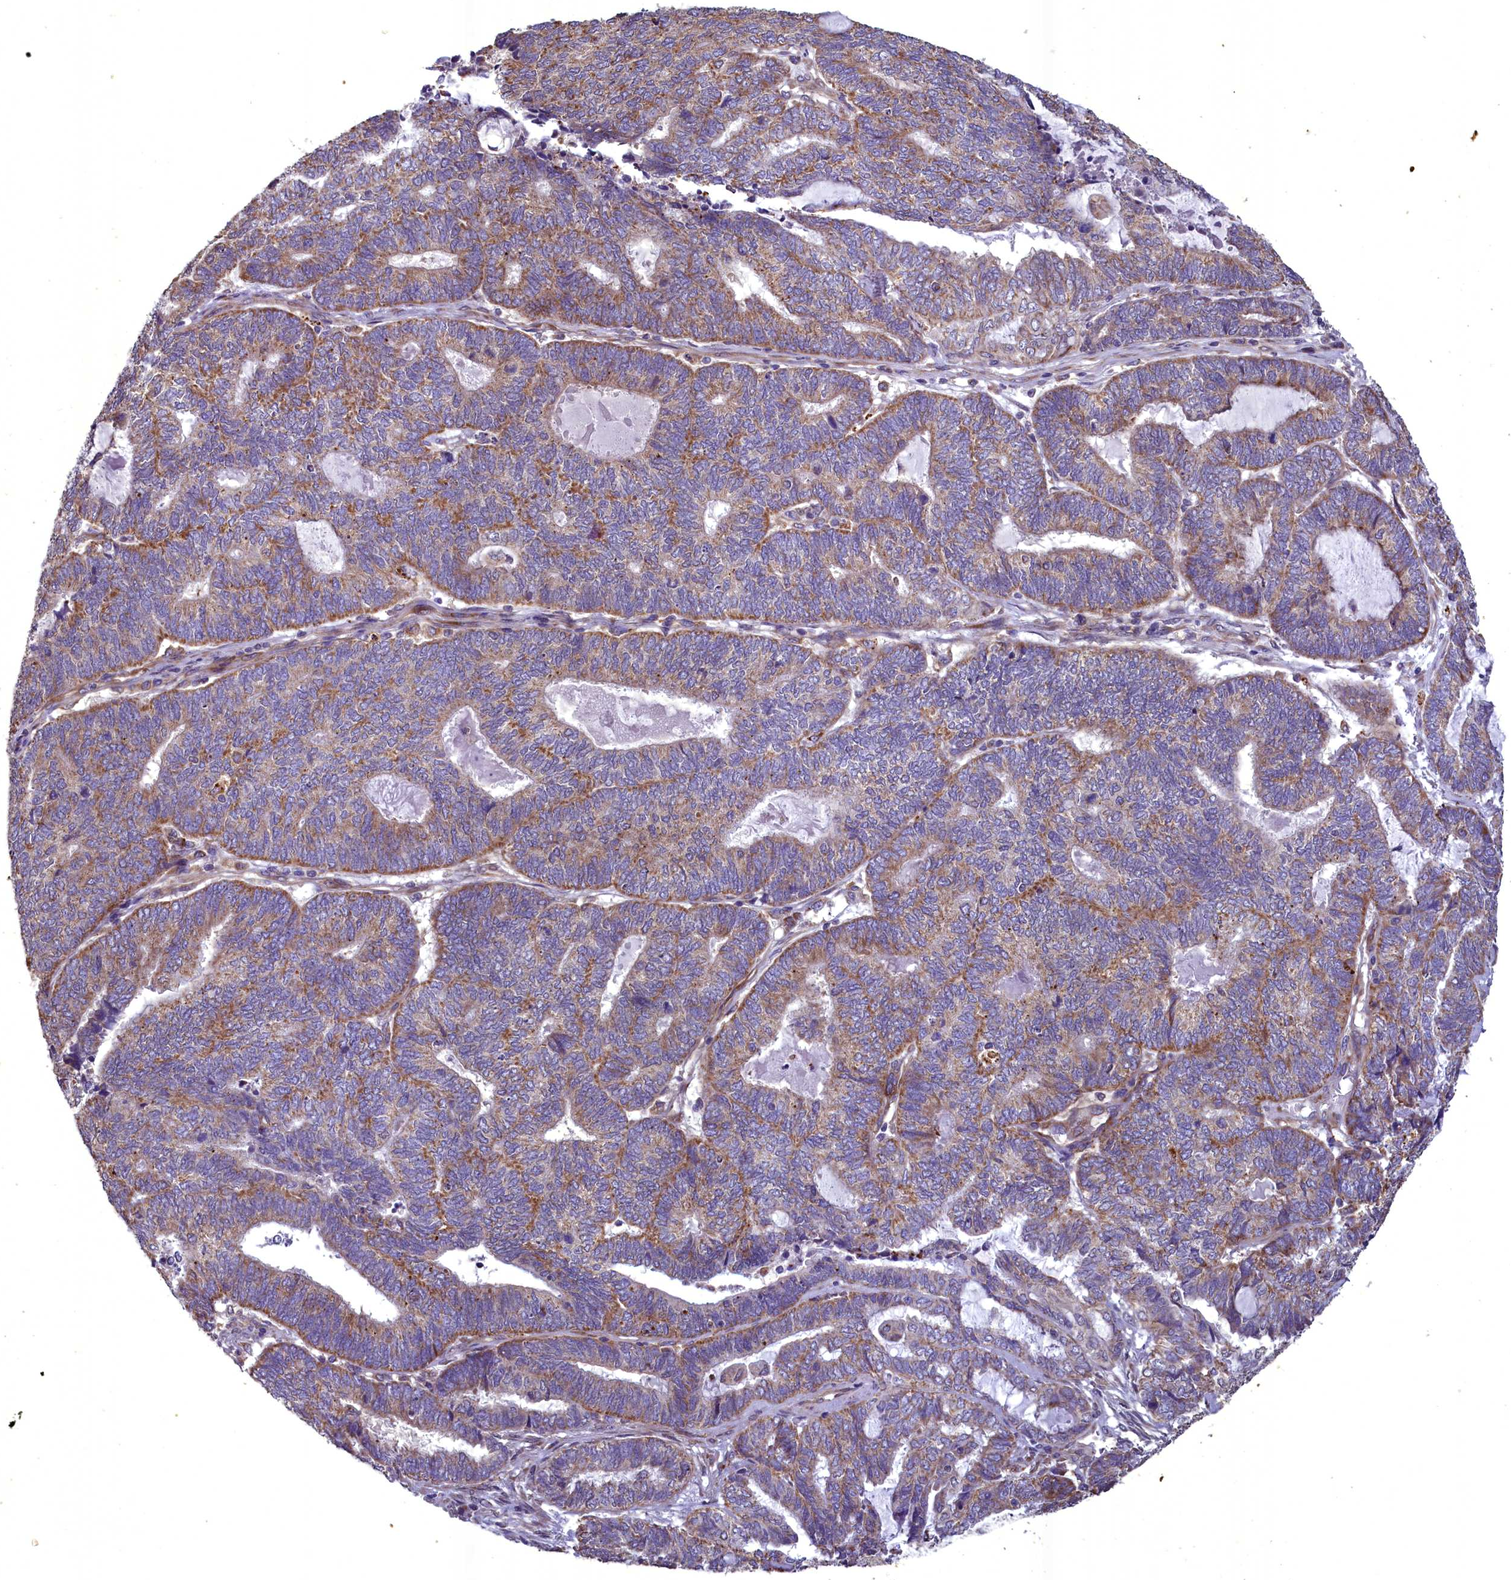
{"staining": {"intensity": "moderate", "quantity": "25%-75%", "location": "cytoplasmic/membranous"}, "tissue": "endometrial cancer", "cell_type": "Tumor cells", "image_type": "cancer", "snomed": [{"axis": "morphology", "description": "Adenocarcinoma, NOS"}, {"axis": "topography", "description": "Uterus"}, {"axis": "topography", "description": "Endometrium"}], "caption": "This image exhibits immunohistochemistry staining of endometrial cancer (adenocarcinoma), with medium moderate cytoplasmic/membranous positivity in about 25%-75% of tumor cells.", "gene": "ACAD8", "patient": {"sex": "female", "age": 70}}